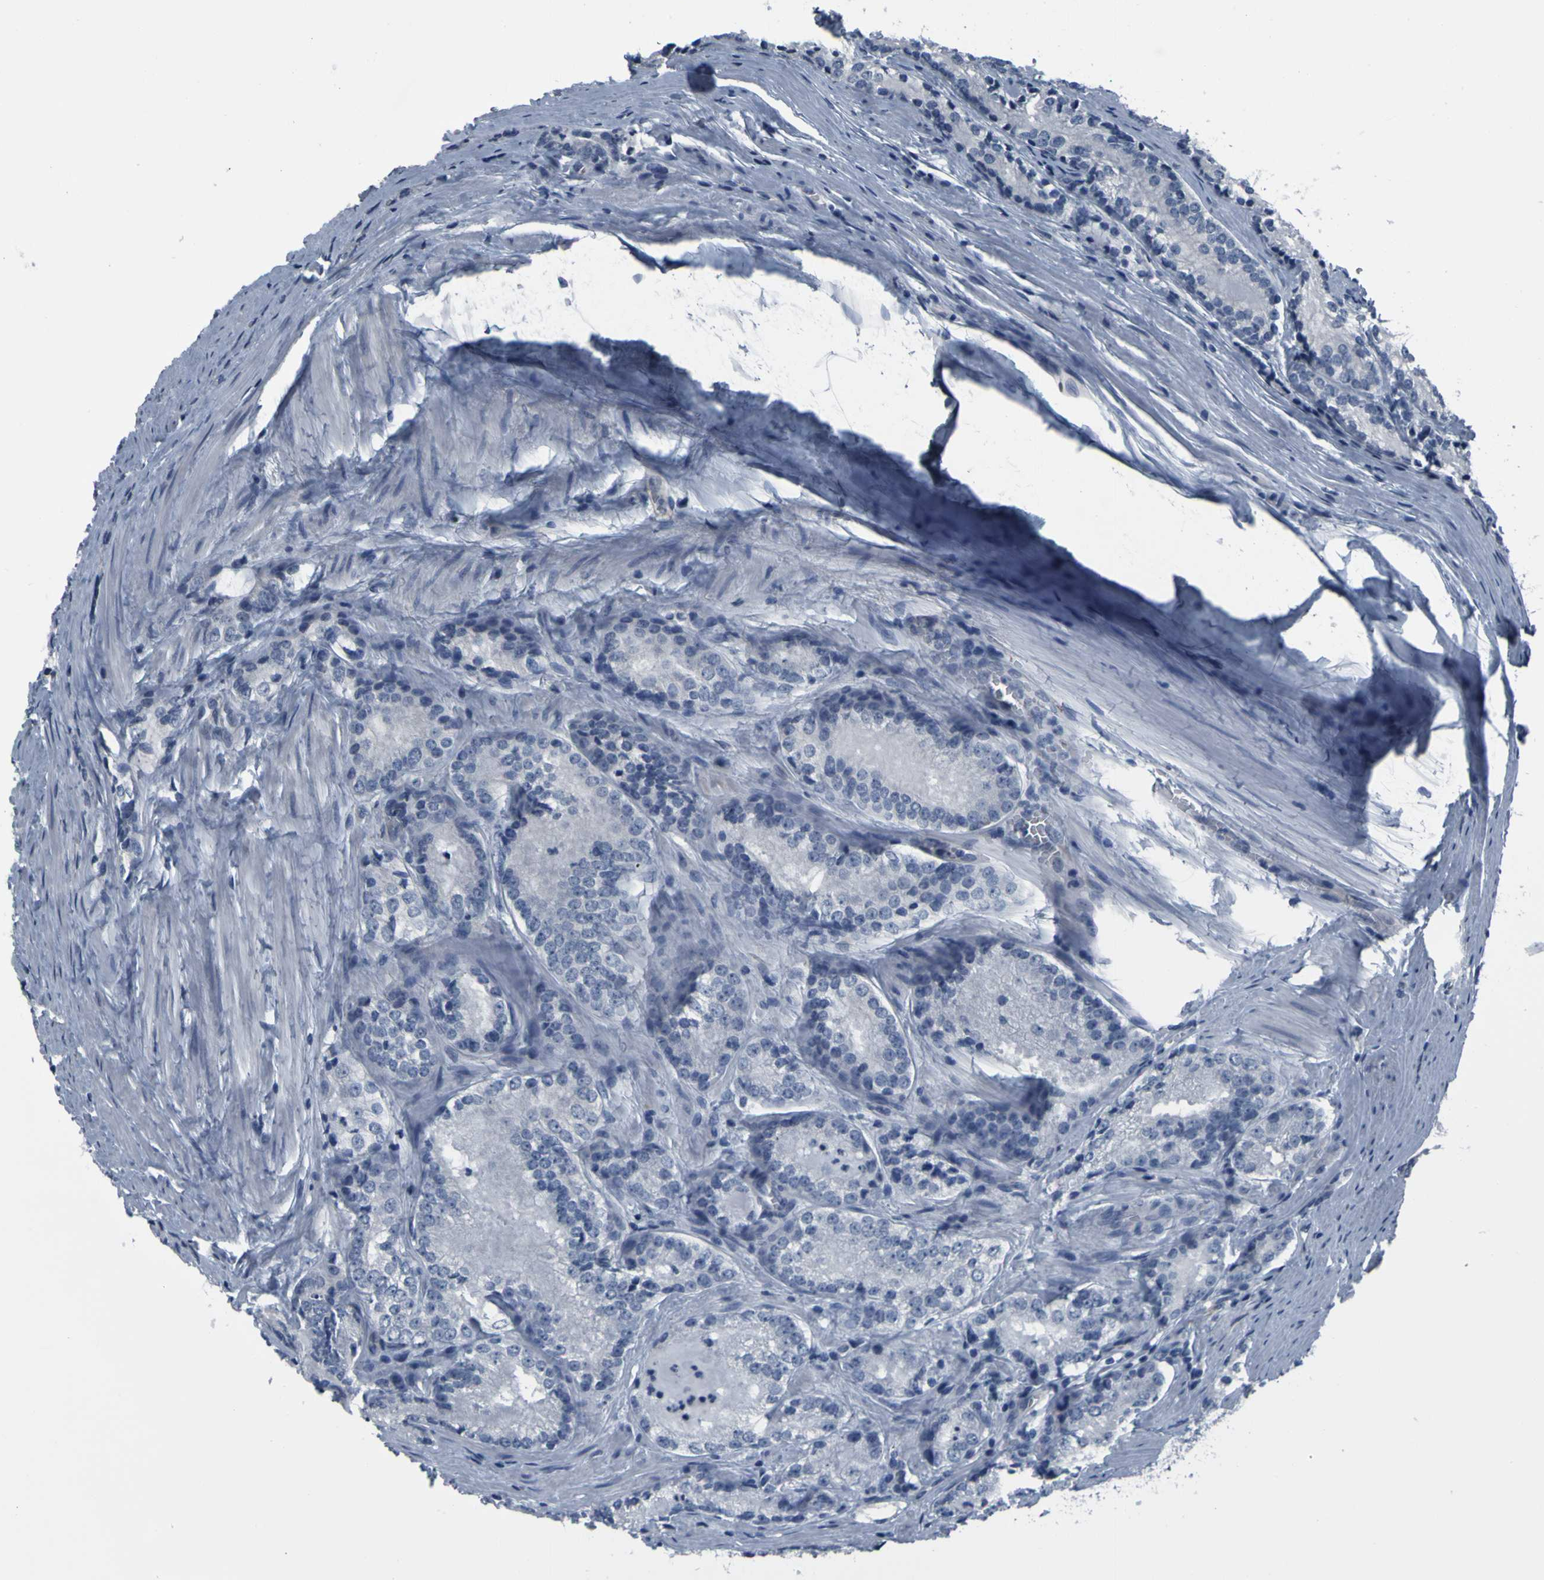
{"staining": {"intensity": "negative", "quantity": "none", "location": "none"}, "tissue": "prostate cancer", "cell_type": "Tumor cells", "image_type": "cancer", "snomed": [{"axis": "morphology", "description": "Adenocarcinoma, Low grade"}, {"axis": "topography", "description": "Prostate"}], "caption": "The IHC micrograph has no significant positivity in tumor cells of prostate cancer (adenocarcinoma (low-grade)) tissue.", "gene": "GRAMD1A", "patient": {"sex": "male", "age": 60}}